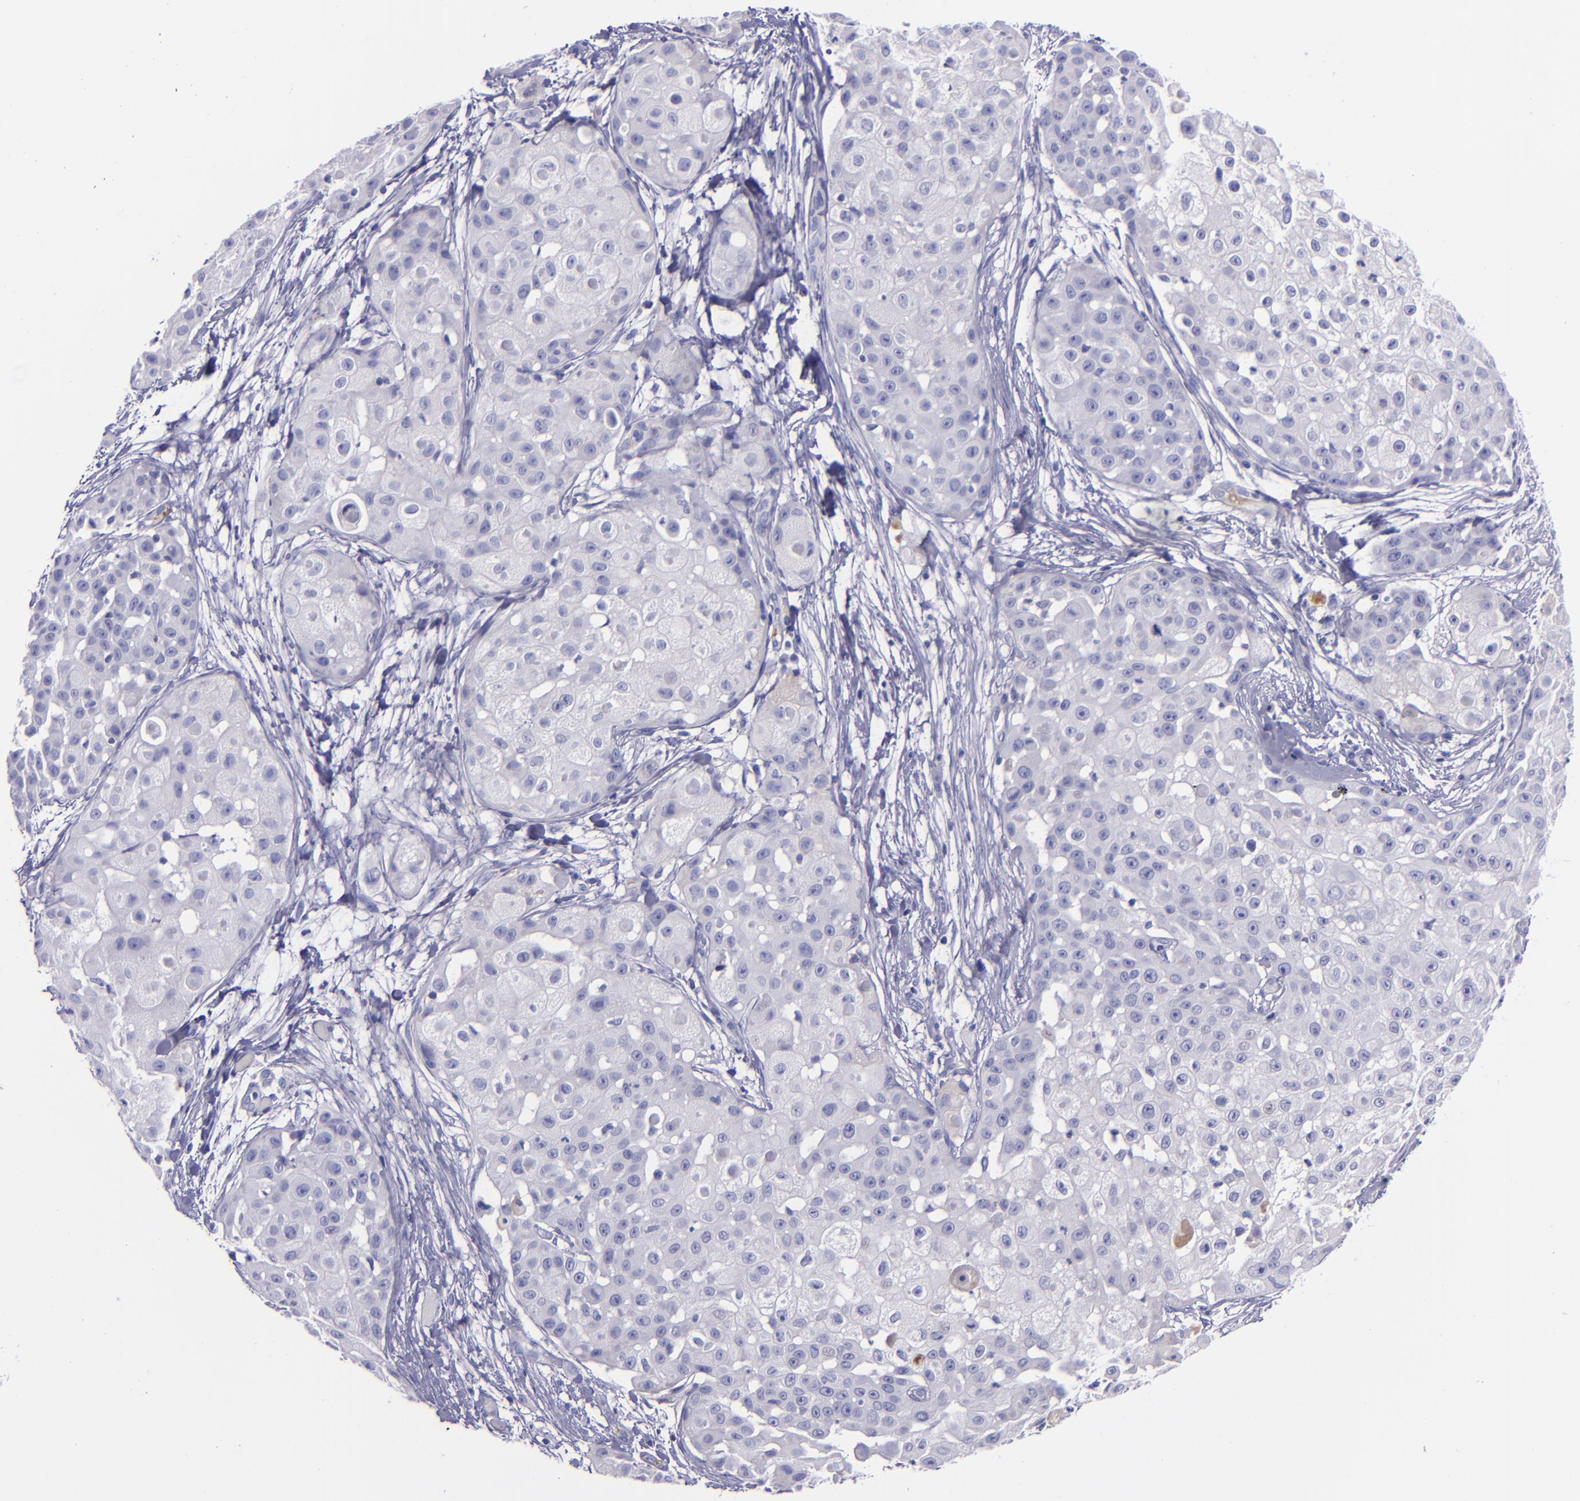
{"staining": {"intensity": "negative", "quantity": "none", "location": "none"}, "tissue": "skin cancer", "cell_type": "Tumor cells", "image_type": "cancer", "snomed": [{"axis": "morphology", "description": "Squamous cell carcinoma, NOS"}, {"axis": "topography", "description": "Skin"}], "caption": "IHC image of skin cancer stained for a protein (brown), which displays no expression in tumor cells.", "gene": "KNG1", "patient": {"sex": "female", "age": 57}}